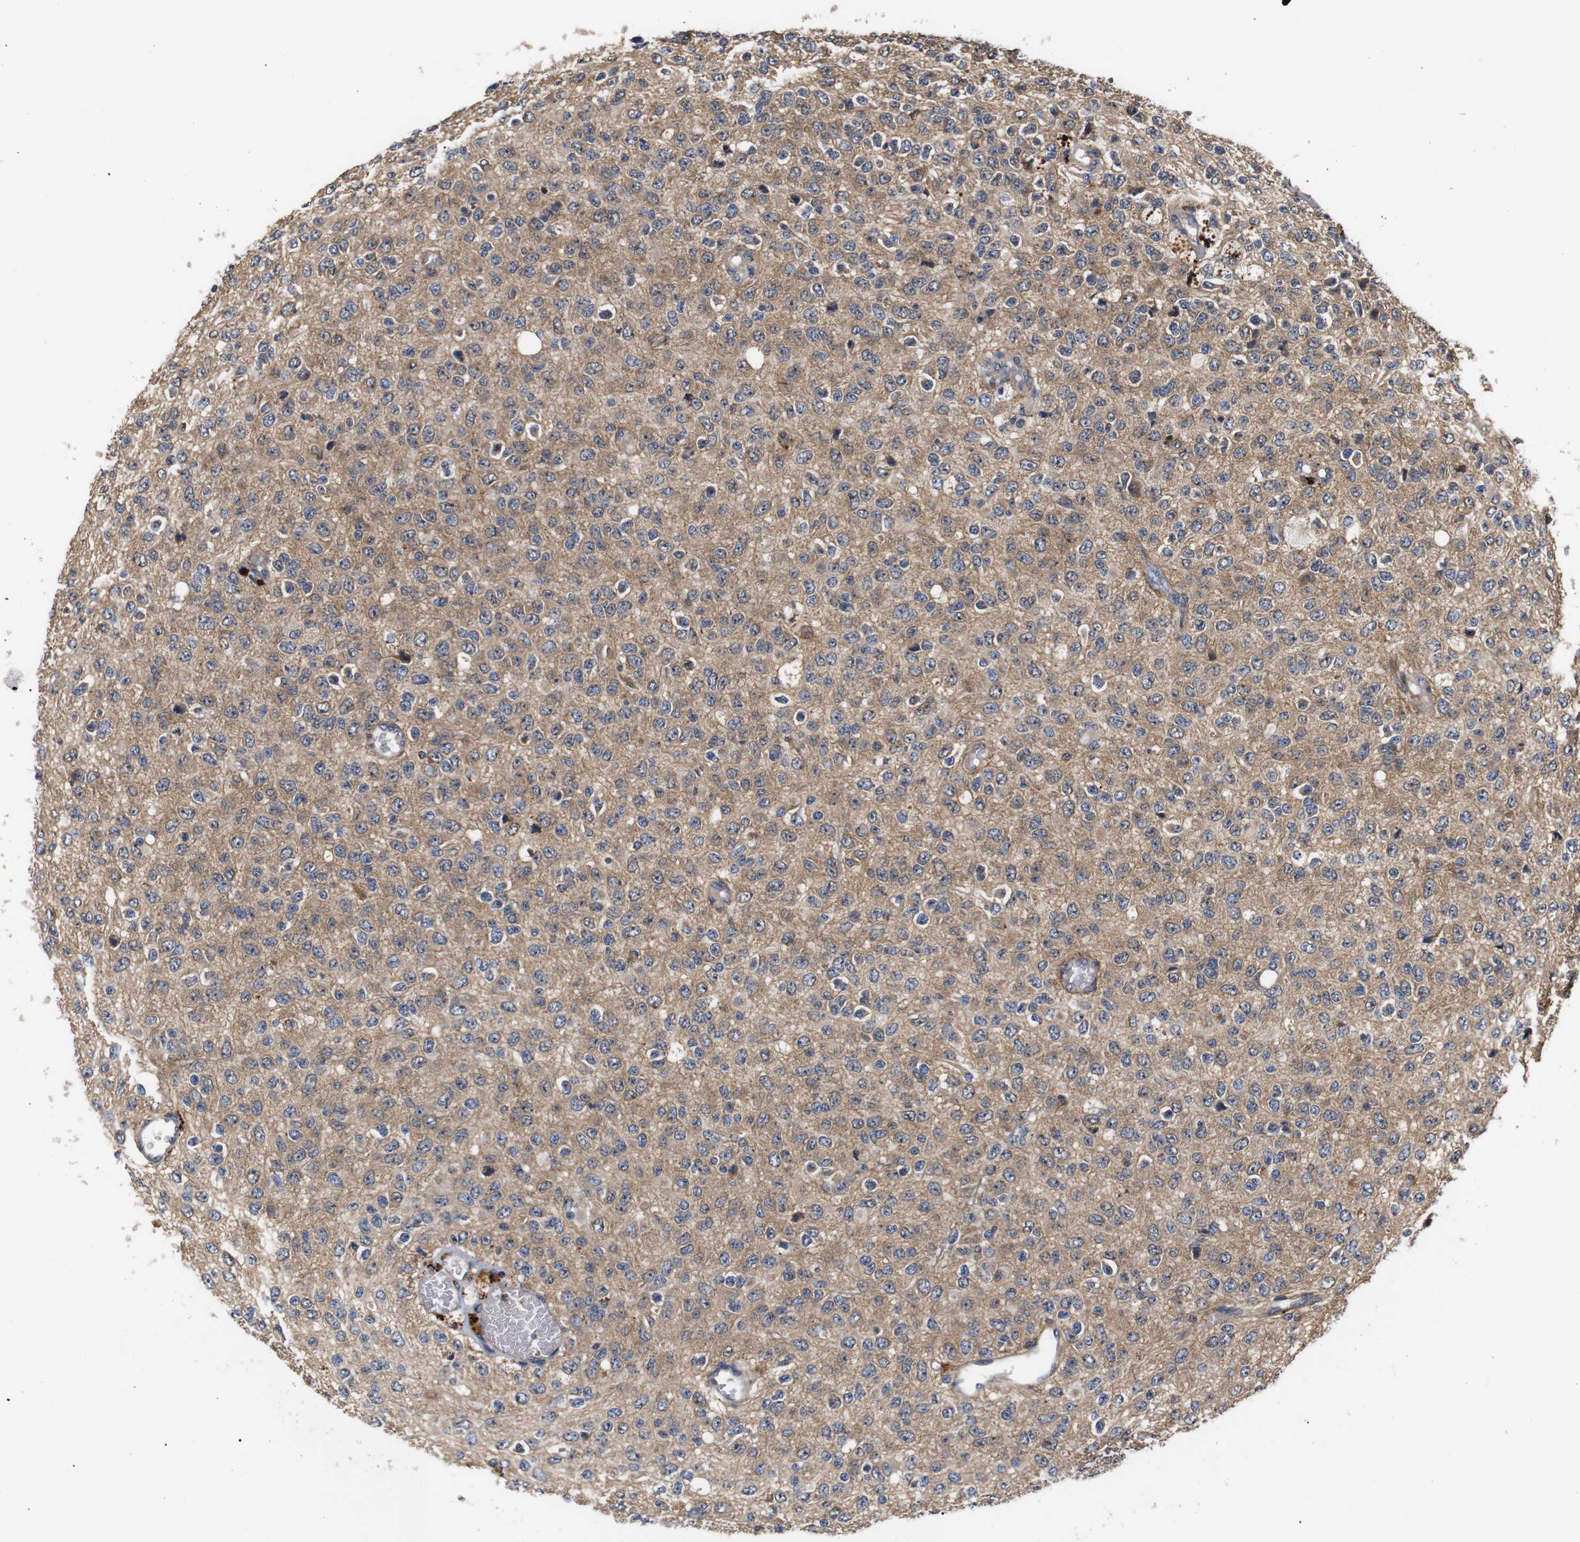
{"staining": {"intensity": "weak", "quantity": ">75%", "location": "cytoplasmic/membranous"}, "tissue": "glioma", "cell_type": "Tumor cells", "image_type": "cancer", "snomed": [{"axis": "morphology", "description": "Glioma, malignant, High grade"}, {"axis": "topography", "description": "pancreas cauda"}], "caption": "Protein analysis of malignant glioma (high-grade) tissue reveals weak cytoplasmic/membranous staining in approximately >75% of tumor cells.", "gene": "DDR1", "patient": {"sex": "male", "age": 60}}